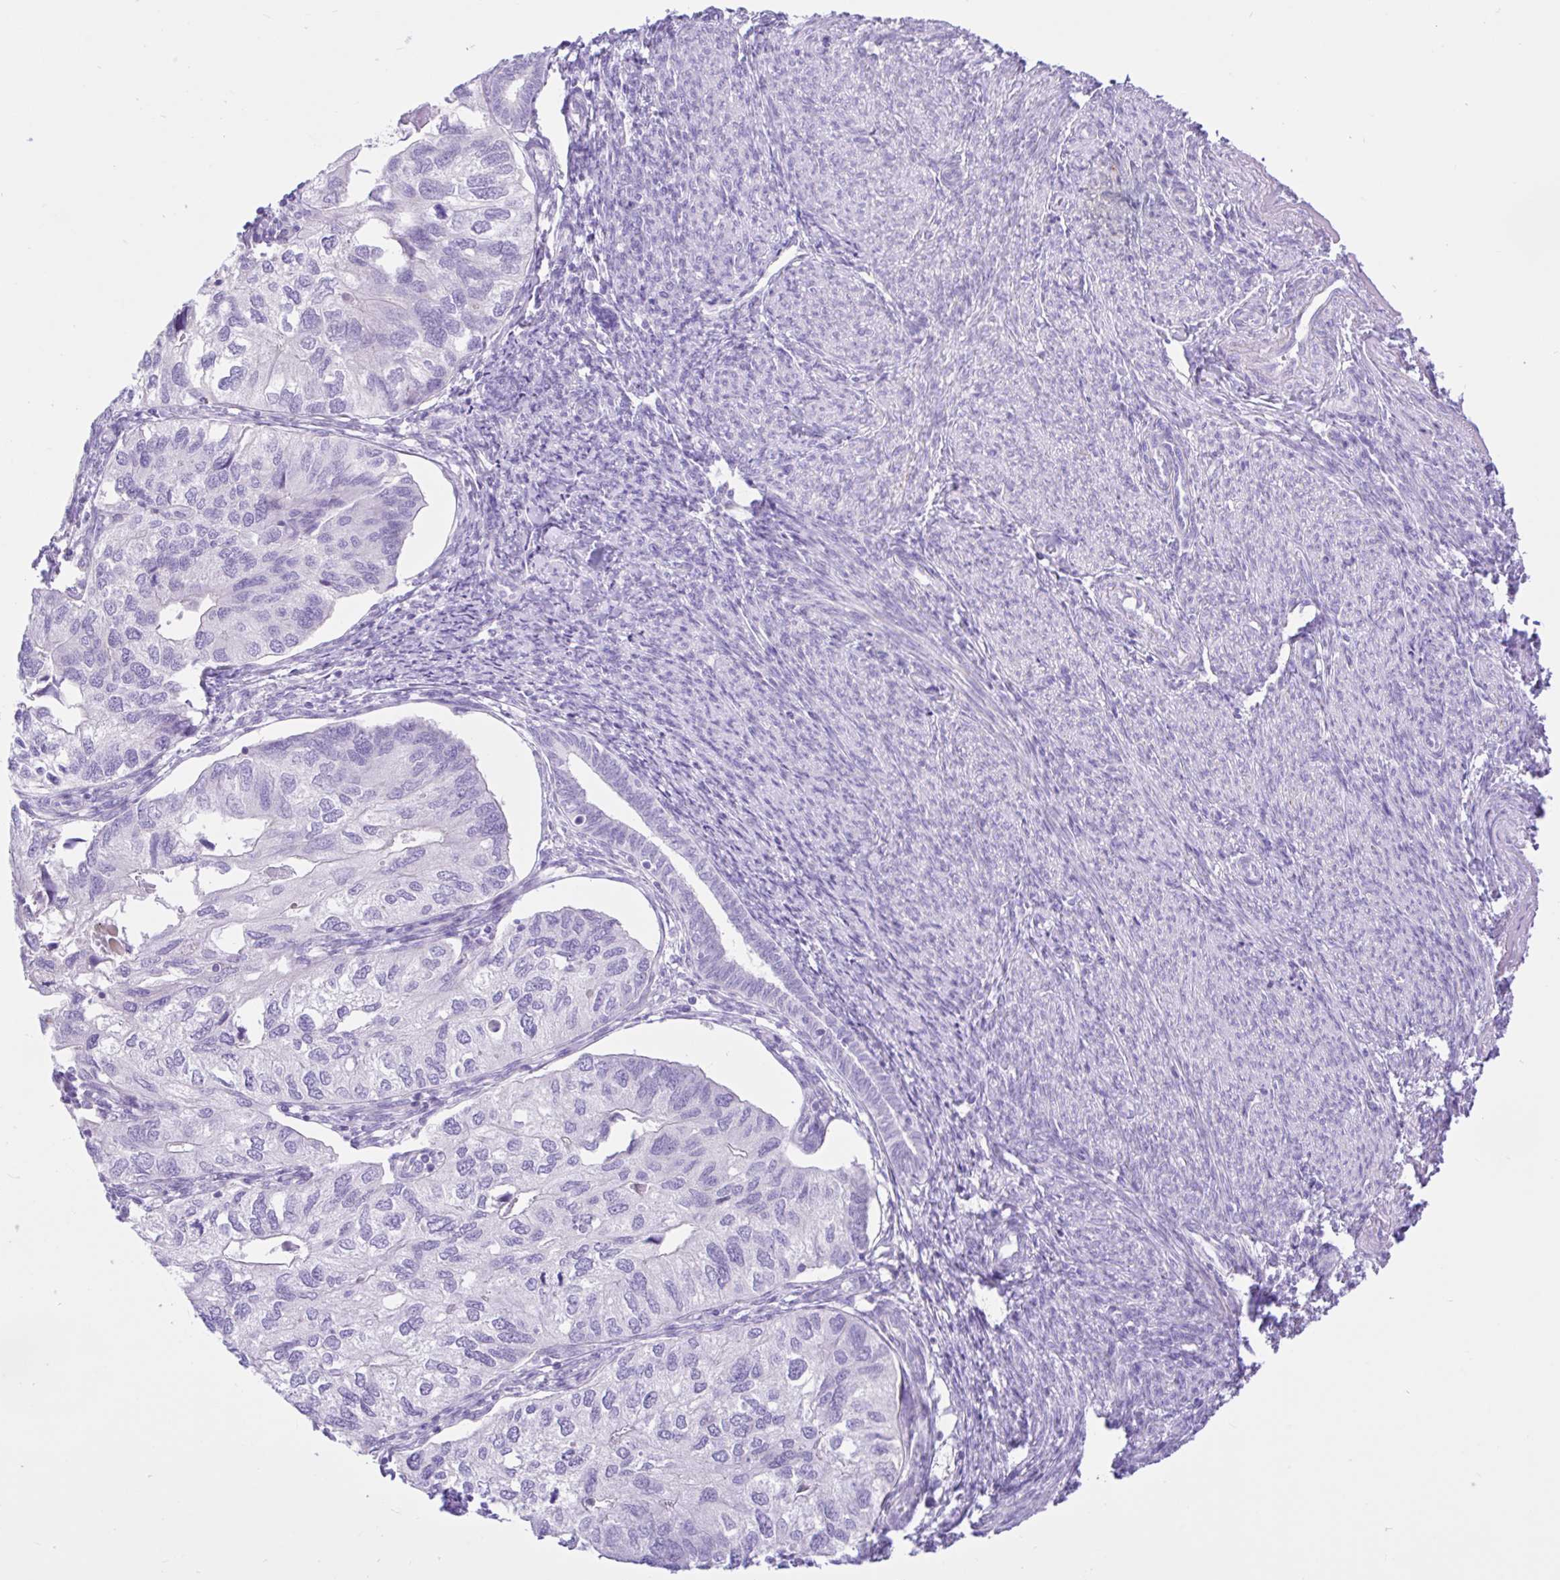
{"staining": {"intensity": "negative", "quantity": "none", "location": "none"}, "tissue": "endometrial cancer", "cell_type": "Tumor cells", "image_type": "cancer", "snomed": [{"axis": "morphology", "description": "Carcinoma, NOS"}, {"axis": "topography", "description": "Uterus"}], "caption": "IHC photomicrograph of neoplastic tissue: endometrial cancer stained with DAB demonstrates no significant protein staining in tumor cells.", "gene": "ZNF101", "patient": {"sex": "female", "age": 76}}